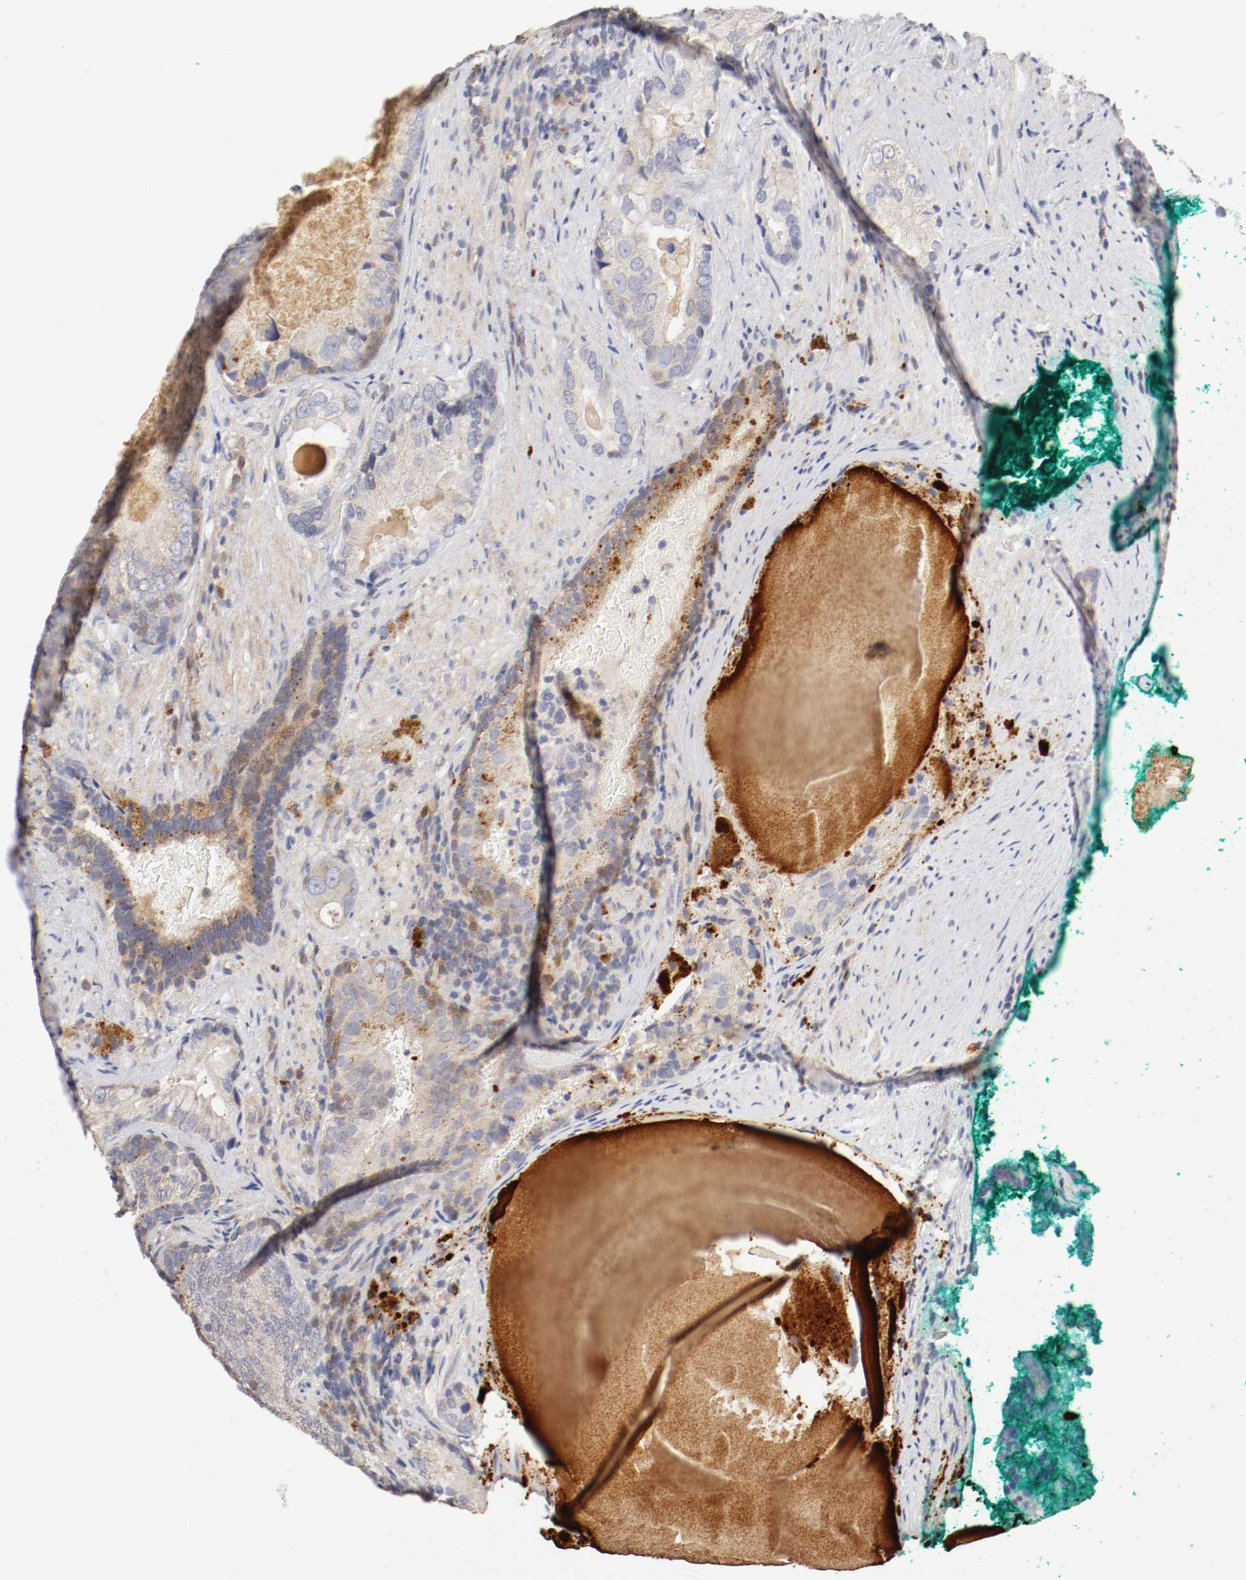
{"staining": {"intensity": "moderate", "quantity": "25%-75%", "location": "cytoplasmic/membranous"}, "tissue": "prostate cancer", "cell_type": "Tumor cells", "image_type": "cancer", "snomed": [{"axis": "morphology", "description": "Adenocarcinoma, High grade"}, {"axis": "topography", "description": "Prostate"}], "caption": "Immunohistochemical staining of human prostate cancer (high-grade adenocarcinoma) exhibits medium levels of moderate cytoplasmic/membranous positivity in about 25%-75% of tumor cells.", "gene": "CDK6", "patient": {"sex": "male", "age": 66}}